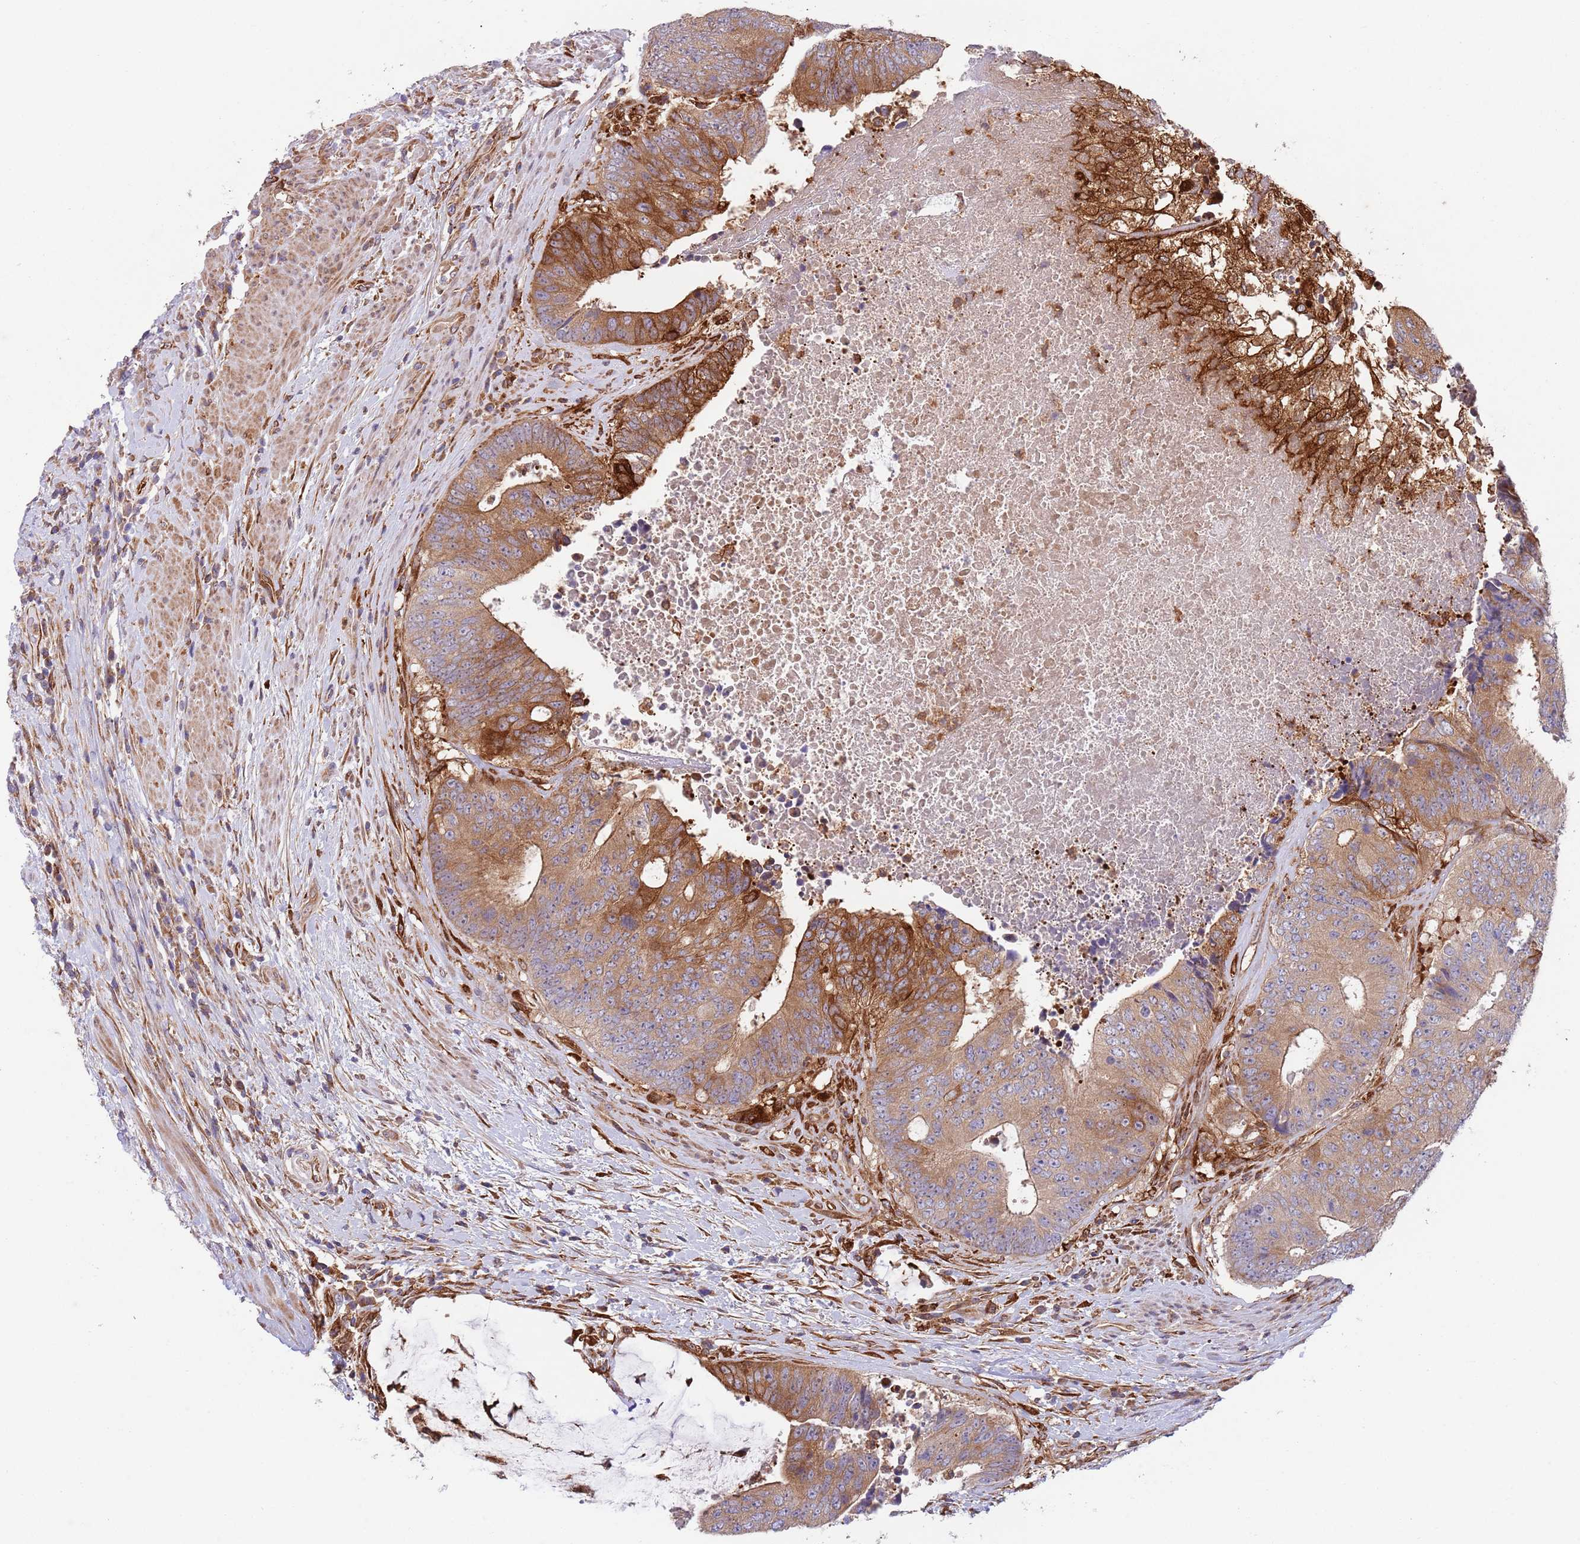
{"staining": {"intensity": "moderate", "quantity": ">75%", "location": "cytoplasmic/membranous"}, "tissue": "colorectal cancer", "cell_type": "Tumor cells", "image_type": "cancer", "snomed": [{"axis": "morphology", "description": "Adenocarcinoma, NOS"}, {"axis": "topography", "description": "Rectum"}], "caption": "Moderate cytoplasmic/membranous staining for a protein is identified in about >75% of tumor cells of colorectal adenocarcinoma using IHC.", "gene": "ZMYM5", "patient": {"sex": "male", "age": 72}}